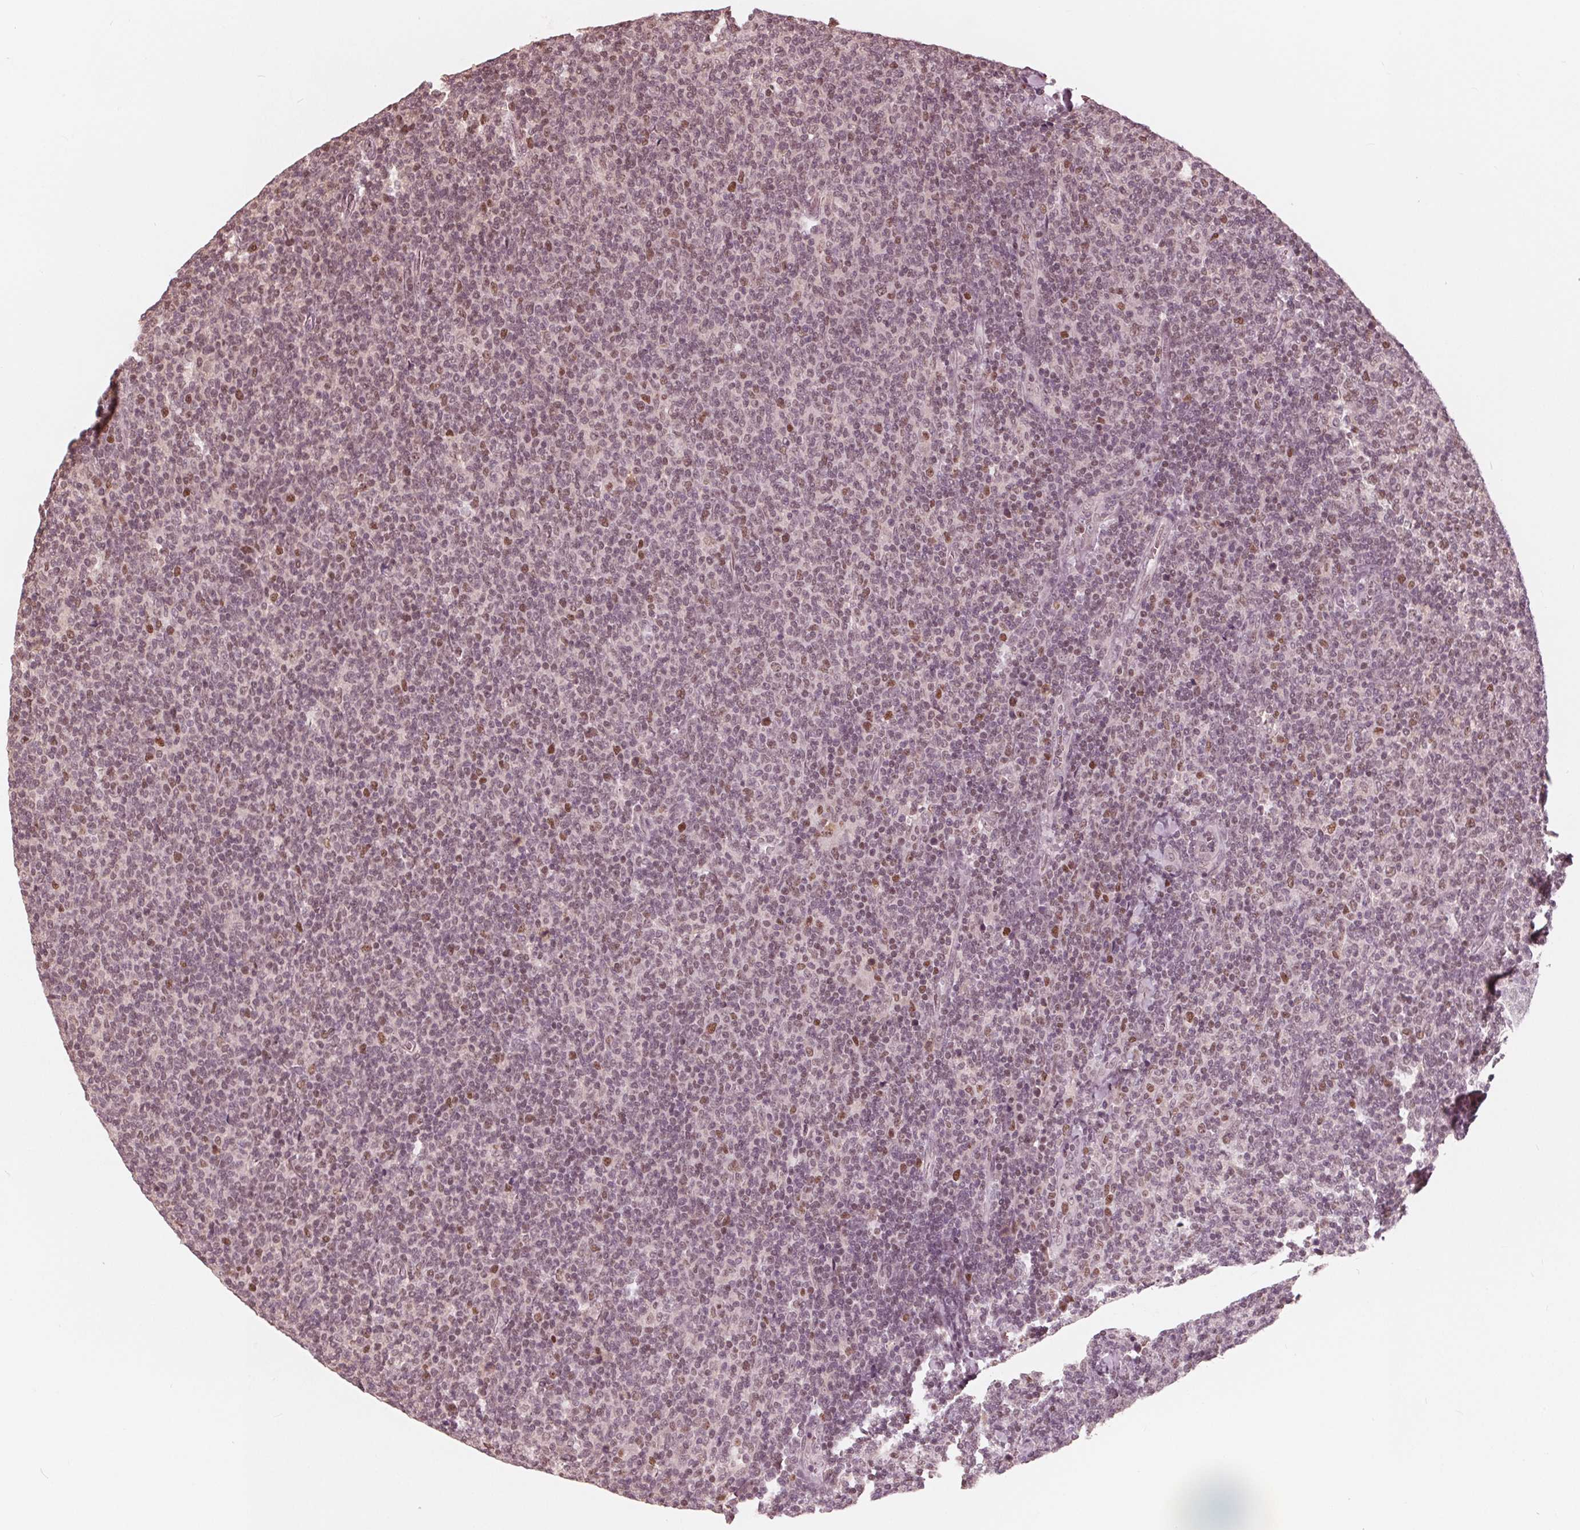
{"staining": {"intensity": "moderate", "quantity": "<25%", "location": "nuclear"}, "tissue": "lymphoma", "cell_type": "Tumor cells", "image_type": "cancer", "snomed": [{"axis": "morphology", "description": "Malignant lymphoma, non-Hodgkin's type, Low grade"}, {"axis": "topography", "description": "Lymph node"}], "caption": "Approximately <25% of tumor cells in human malignant lymphoma, non-Hodgkin's type (low-grade) exhibit moderate nuclear protein expression as visualized by brown immunohistochemical staining.", "gene": "HIRIP3", "patient": {"sex": "male", "age": 52}}